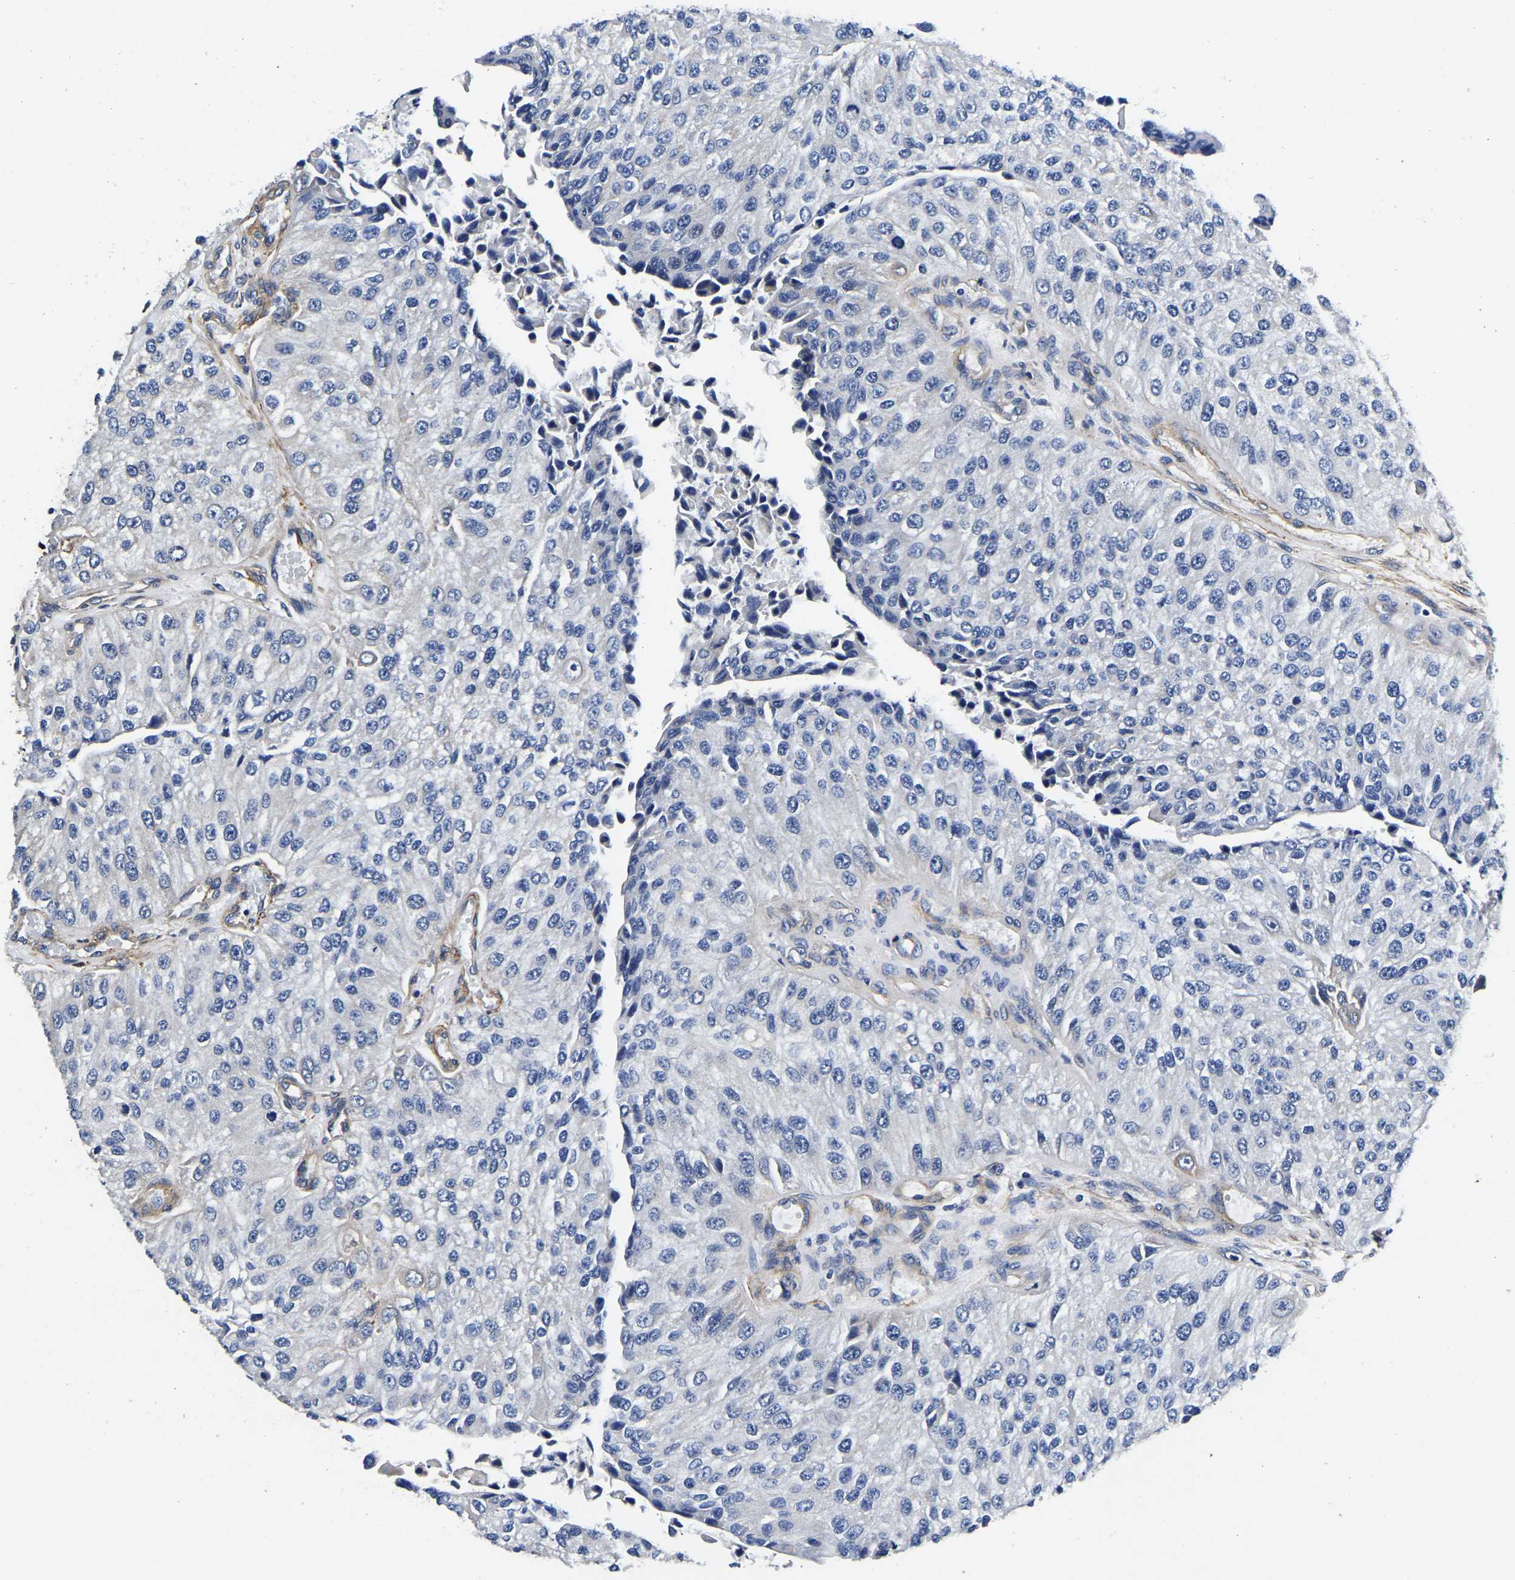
{"staining": {"intensity": "negative", "quantity": "none", "location": "none"}, "tissue": "urothelial cancer", "cell_type": "Tumor cells", "image_type": "cancer", "snomed": [{"axis": "morphology", "description": "Urothelial carcinoma, High grade"}, {"axis": "topography", "description": "Kidney"}, {"axis": "topography", "description": "Urinary bladder"}], "caption": "IHC of human high-grade urothelial carcinoma shows no staining in tumor cells.", "gene": "KCTD17", "patient": {"sex": "male", "age": 77}}